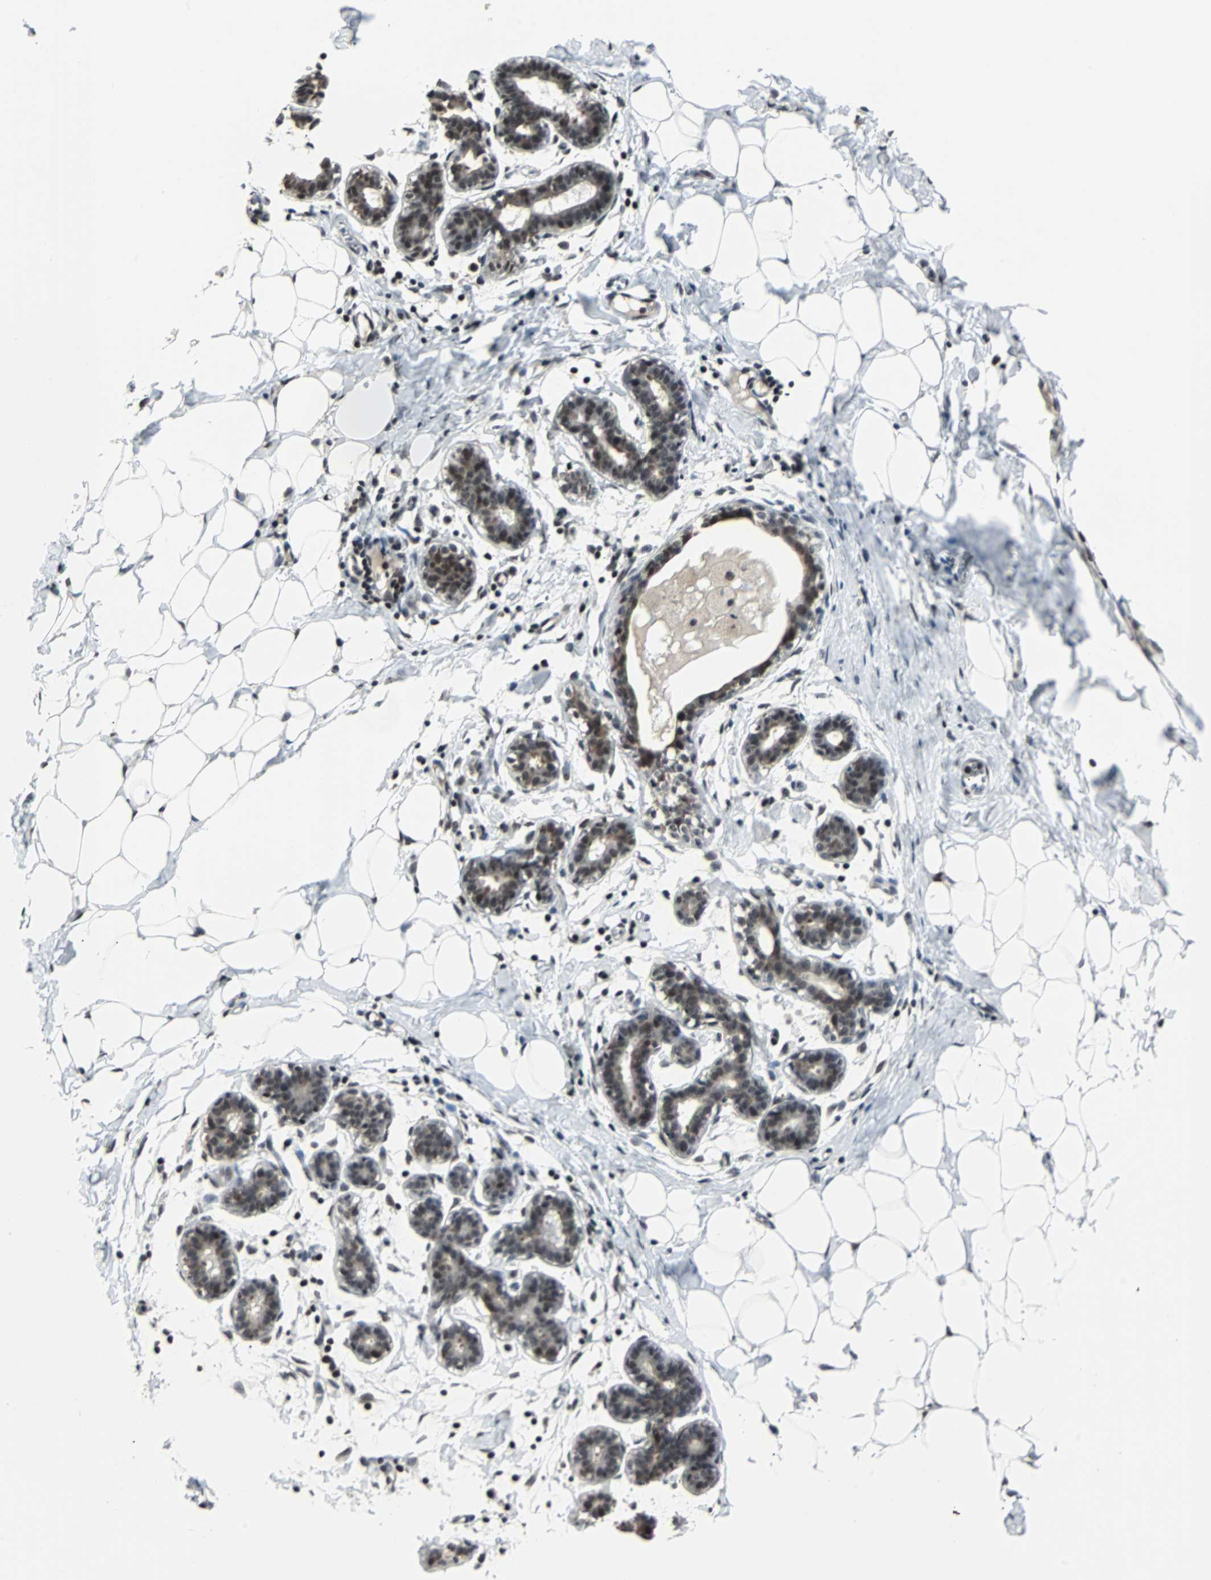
{"staining": {"intensity": "moderate", "quantity": "<25%", "location": "nuclear"}, "tissue": "breast", "cell_type": "Adipocytes", "image_type": "normal", "snomed": [{"axis": "morphology", "description": "Normal tissue, NOS"}, {"axis": "topography", "description": "Breast"}], "caption": "Protein analysis of unremarkable breast demonstrates moderate nuclear expression in about <25% of adipocytes. (DAB = brown stain, brightfield microscopy at high magnification).", "gene": "TERF2IP", "patient": {"sex": "female", "age": 27}}